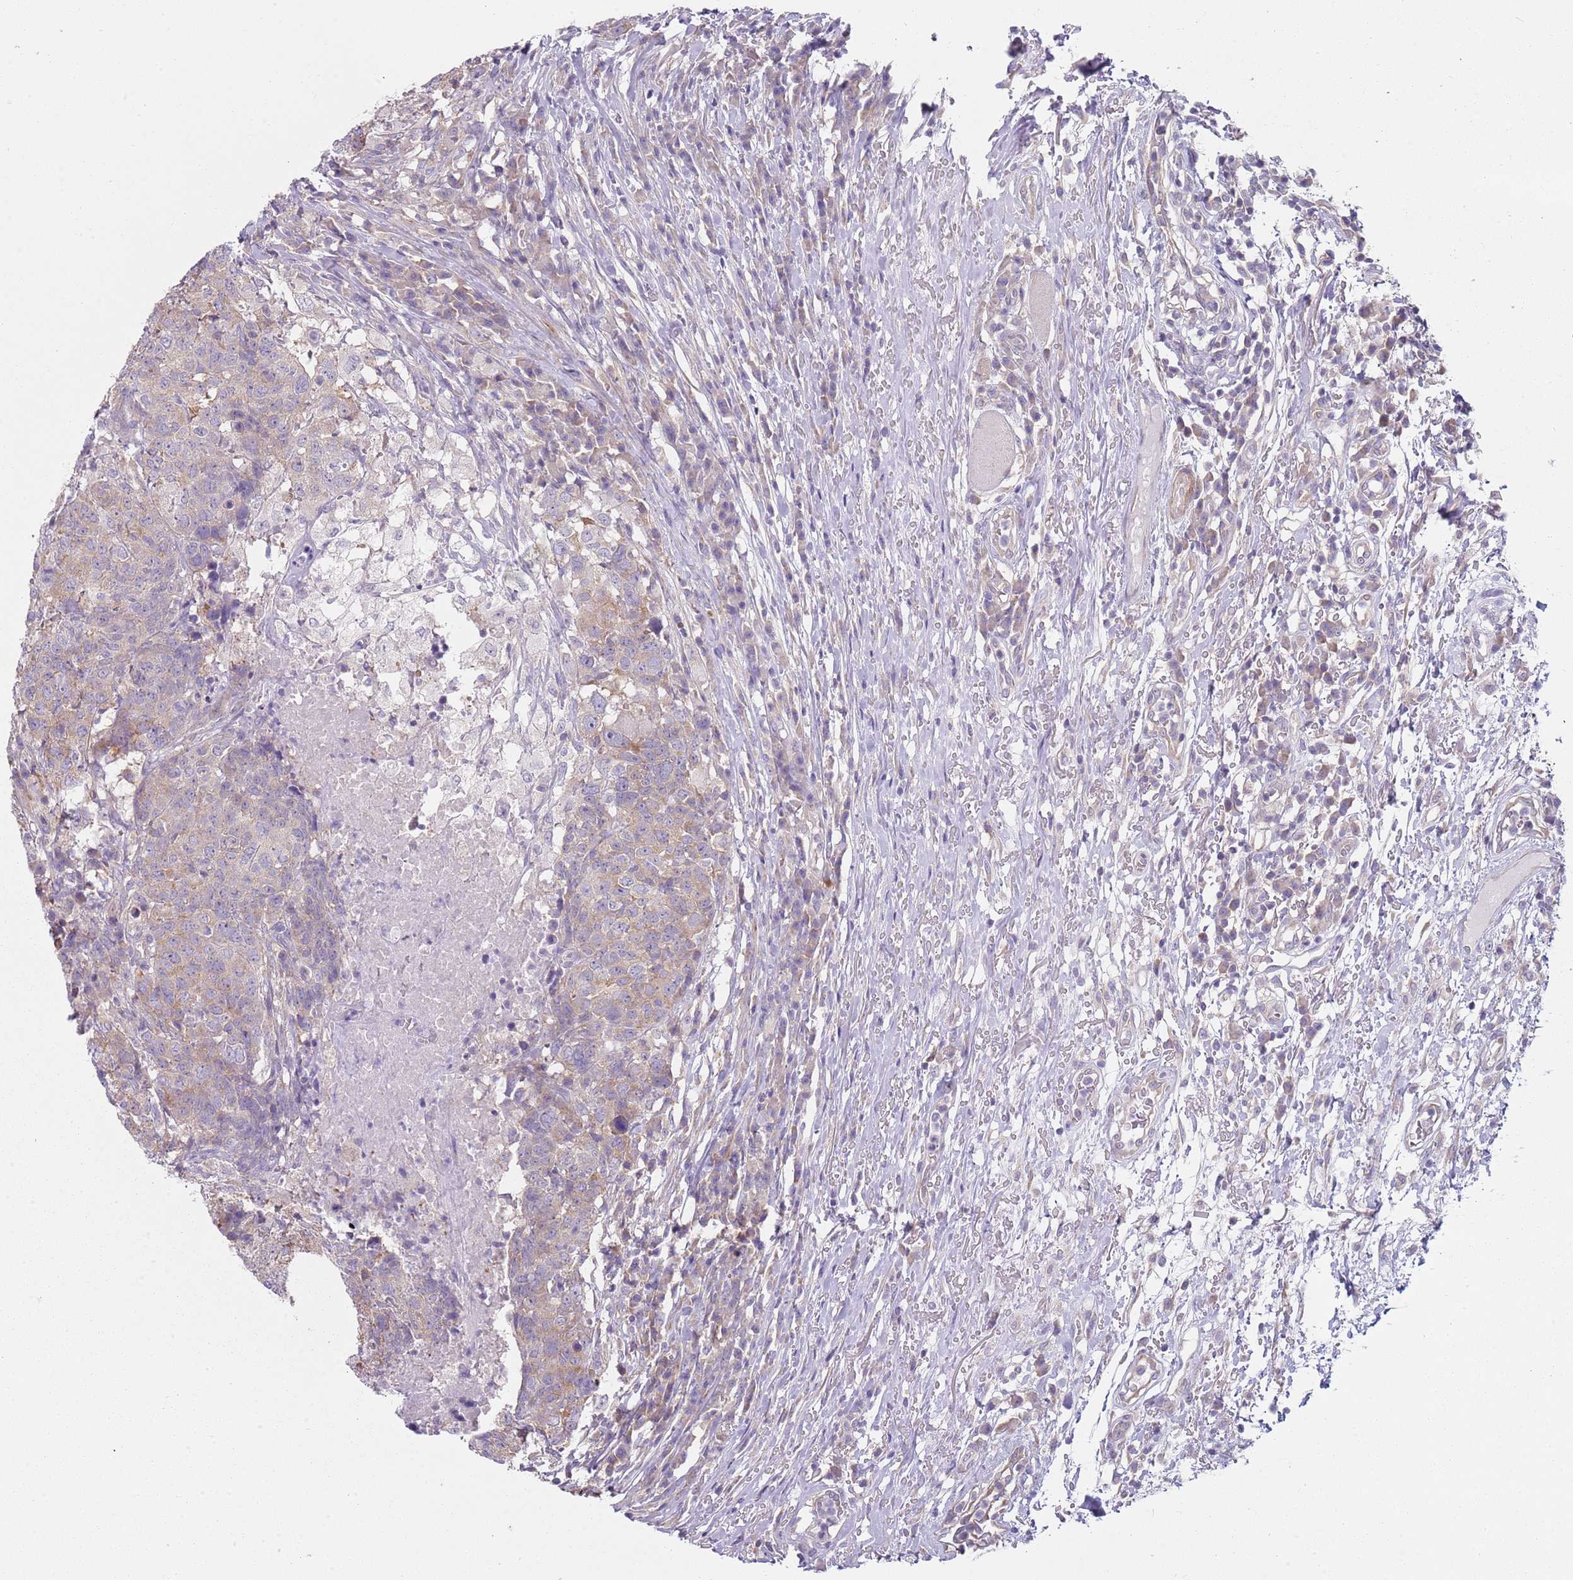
{"staining": {"intensity": "weak", "quantity": ">75%", "location": "cytoplasmic/membranous"}, "tissue": "head and neck cancer", "cell_type": "Tumor cells", "image_type": "cancer", "snomed": [{"axis": "morphology", "description": "Normal tissue, NOS"}, {"axis": "morphology", "description": "Squamous cell carcinoma, NOS"}, {"axis": "topography", "description": "Skeletal muscle"}, {"axis": "topography", "description": "Vascular tissue"}, {"axis": "topography", "description": "Peripheral nerve tissue"}, {"axis": "topography", "description": "Head-Neck"}], "caption": "Protein analysis of head and neck cancer tissue reveals weak cytoplasmic/membranous staining in approximately >75% of tumor cells. The staining was performed using DAB to visualize the protein expression in brown, while the nuclei were stained in blue with hematoxylin (Magnification: 20x).", "gene": "SLC26A6", "patient": {"sex": "male", "age": 66}}